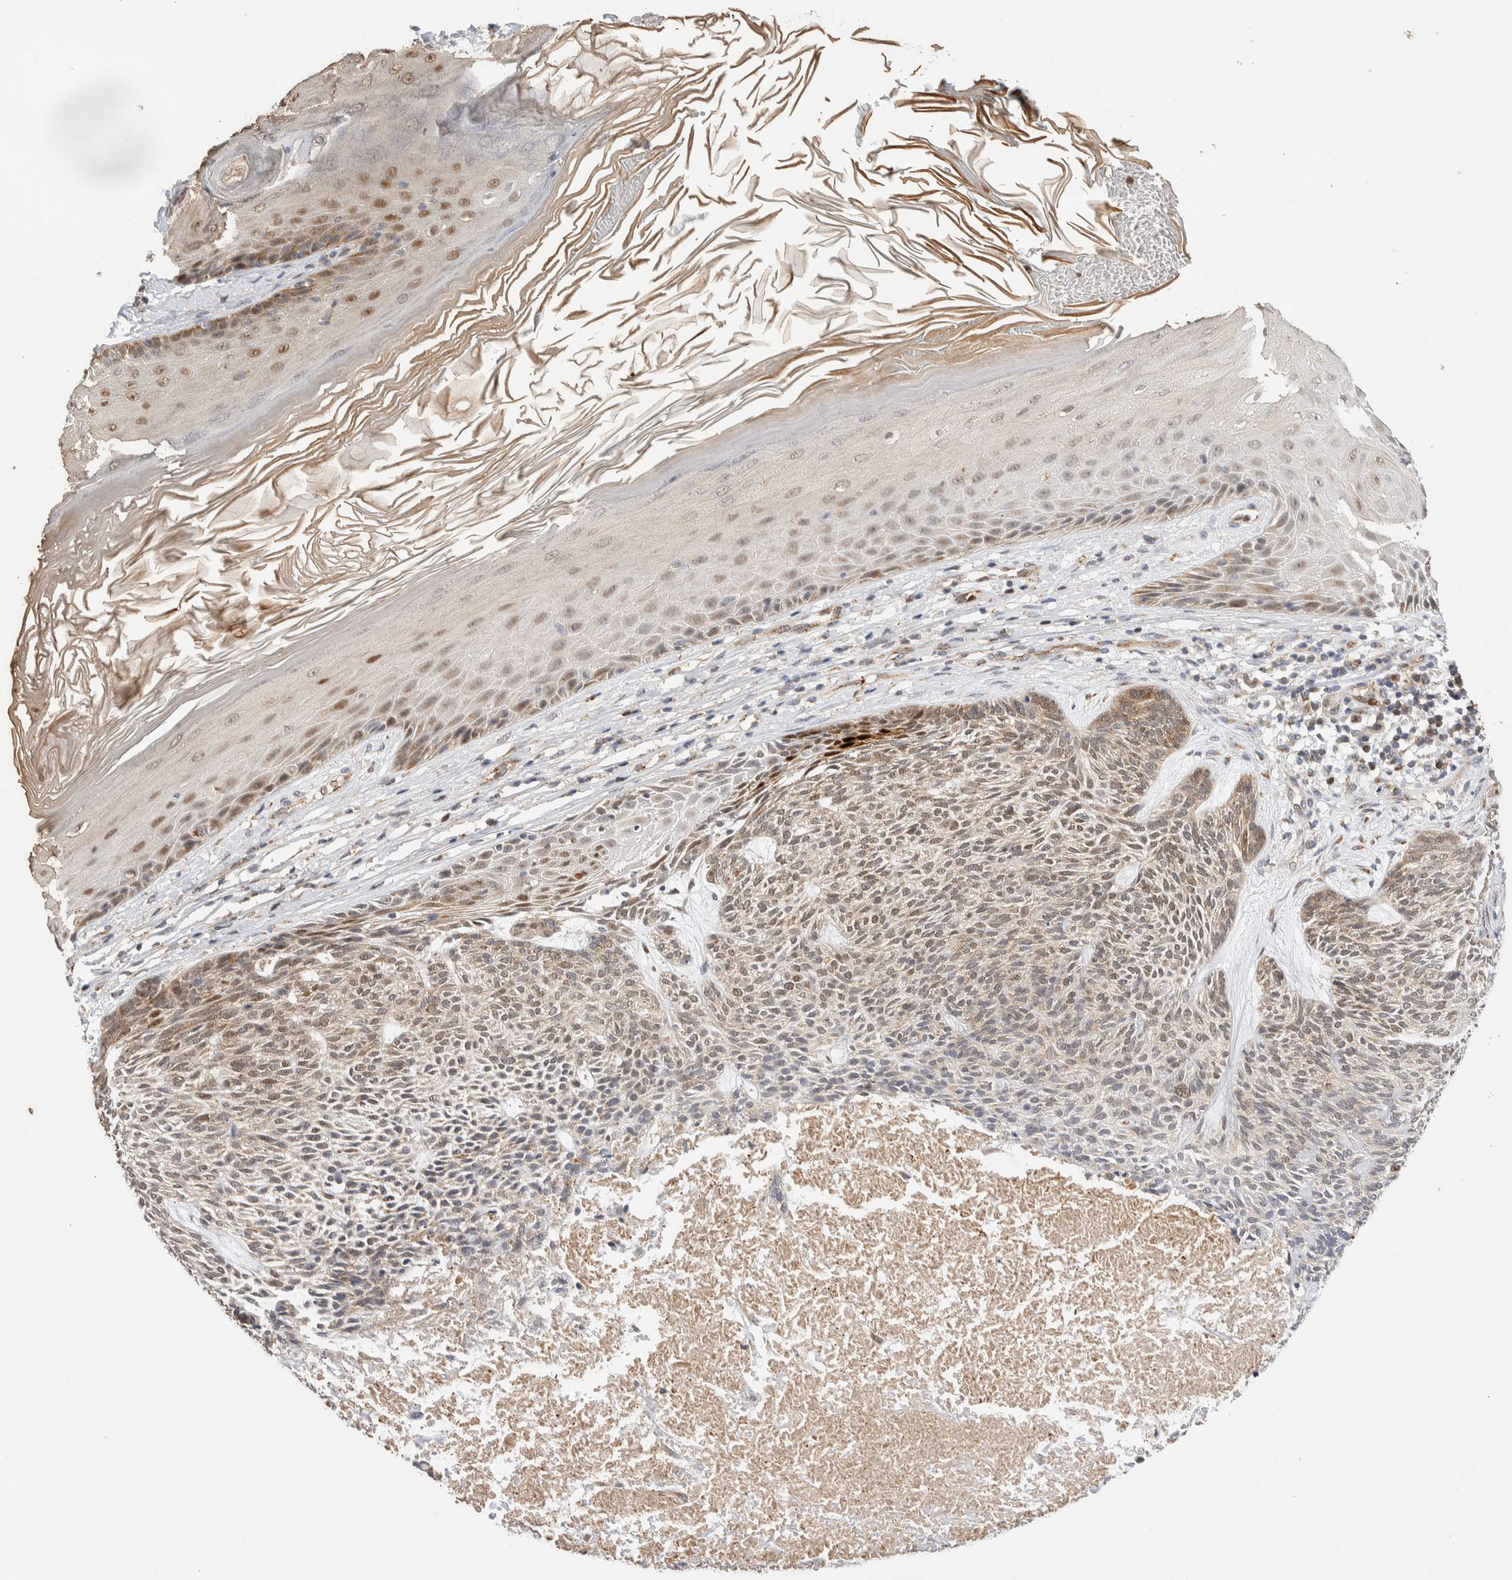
{"staining": {"intensity": "weak", "quantity": ">75%", "location": "cytoplasmic/membranous"}, "tissue": "skin cancer", "cell_type": "Tumor cells", "image_type": "cancer", "snomed": [{"axis": "morphology", "description": "Basal cell carcinoma"}, {"axis": "topography", "description": "Skin"}], "caption": "Protein staining of skin cancer tissue shows weak cytoplasmic/membranous expression in approximately >75% of tumor cells.", "gene": "NSMAF", "patient": {"sex": "male", "age": 55}}